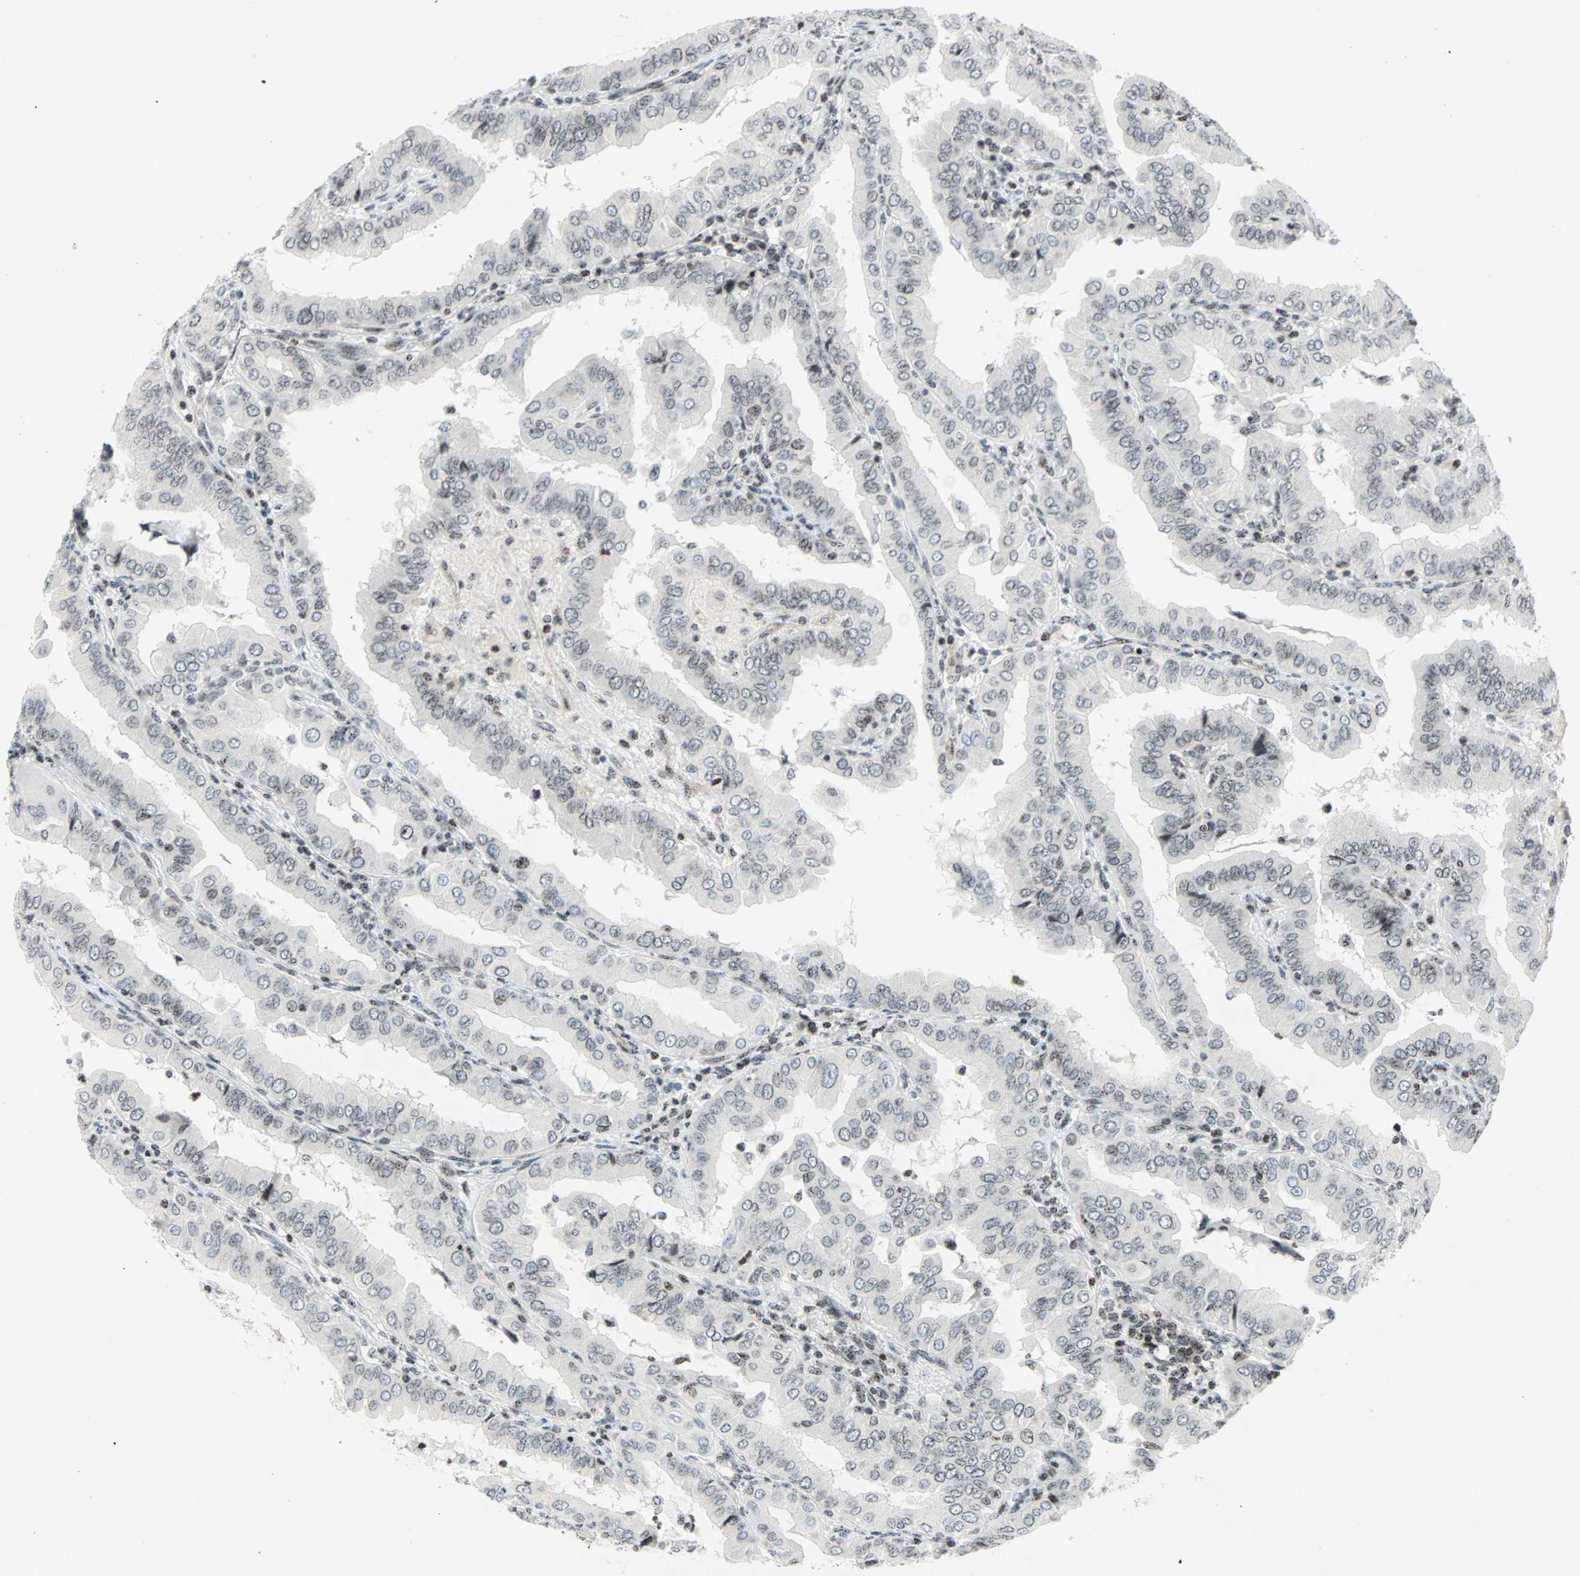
{"staining": {"intensity": "weak", "quantity": "25%-75%", "location": "nuclear"}, "tissue": "thyroid cancer", "cell_type": "Tumor cells", "image_type": "cancer", "snomed": [{"axis": "morphology", "description": "Papillary adenocarcinoma, NOS"}, {"axis": "topography", "description": "Thyroid gland"}], "caption": "Thyroid cancer tissue reveals weak nuclear staining in approximately 25%-75% of tumor cells, visualized by immunohistochemistry.", "gene": "CENPA", "patient": {"sex": "male", "age": 33}}